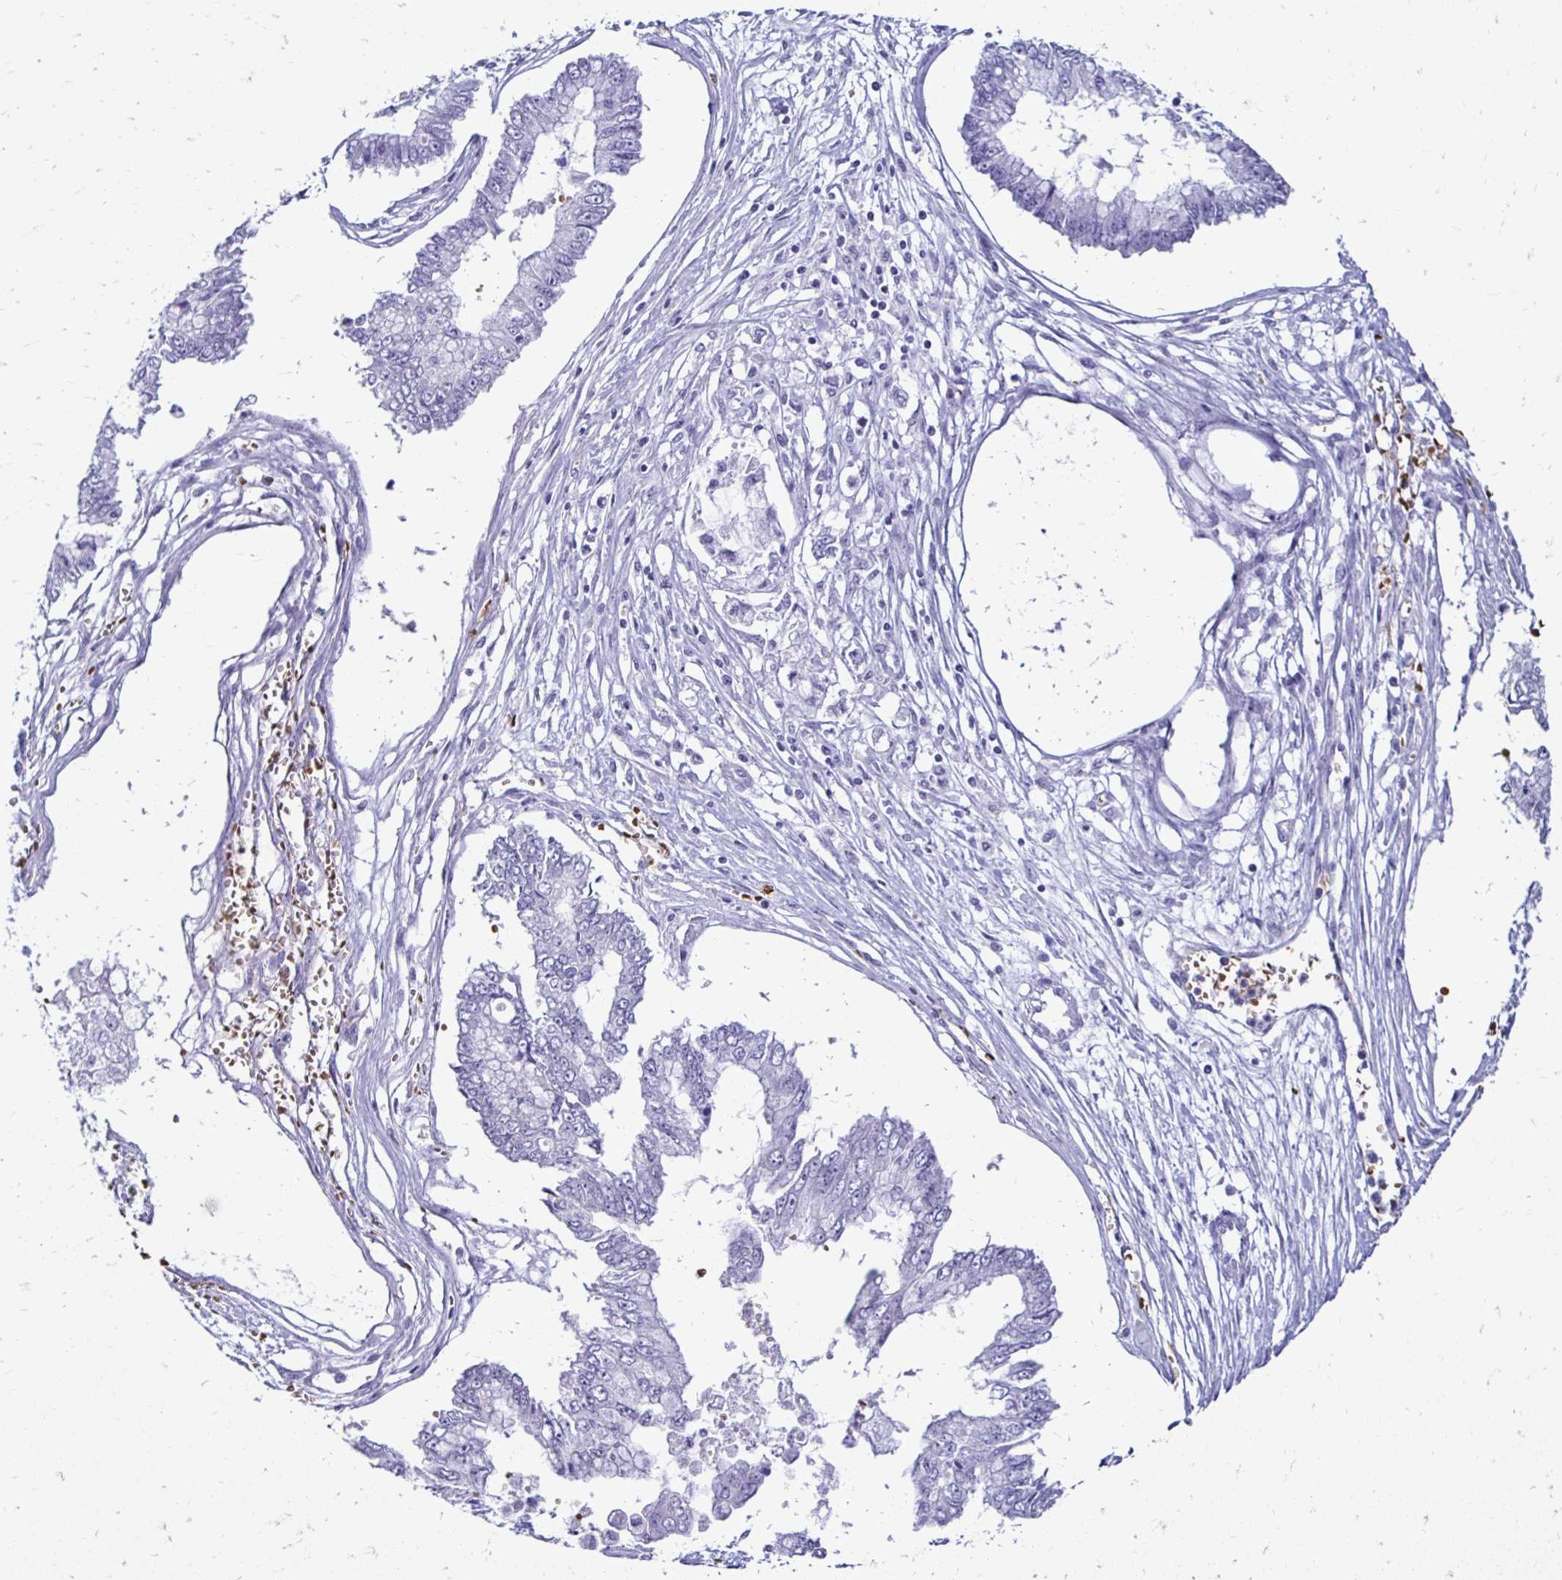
{"staining": {"intensity": "negative", "quantity": "none", "location": "none"}, "tissue": "ovarian cancer", "cell_type": "Tumor cells", "image_type": "cancer", "snomed": [{"axis": "morphology", "description": "Cystadenocarcinoma, mucinous, NOS"}, {"axis": "topography", "description": "Ovary"}], "caption": "The photomicrograph displays no staining of tumor cells in ovarian mucinous cystadenocarcinoma.", "gene": "RHBDL3", "patient": {"sex": "female", "age": 72}}